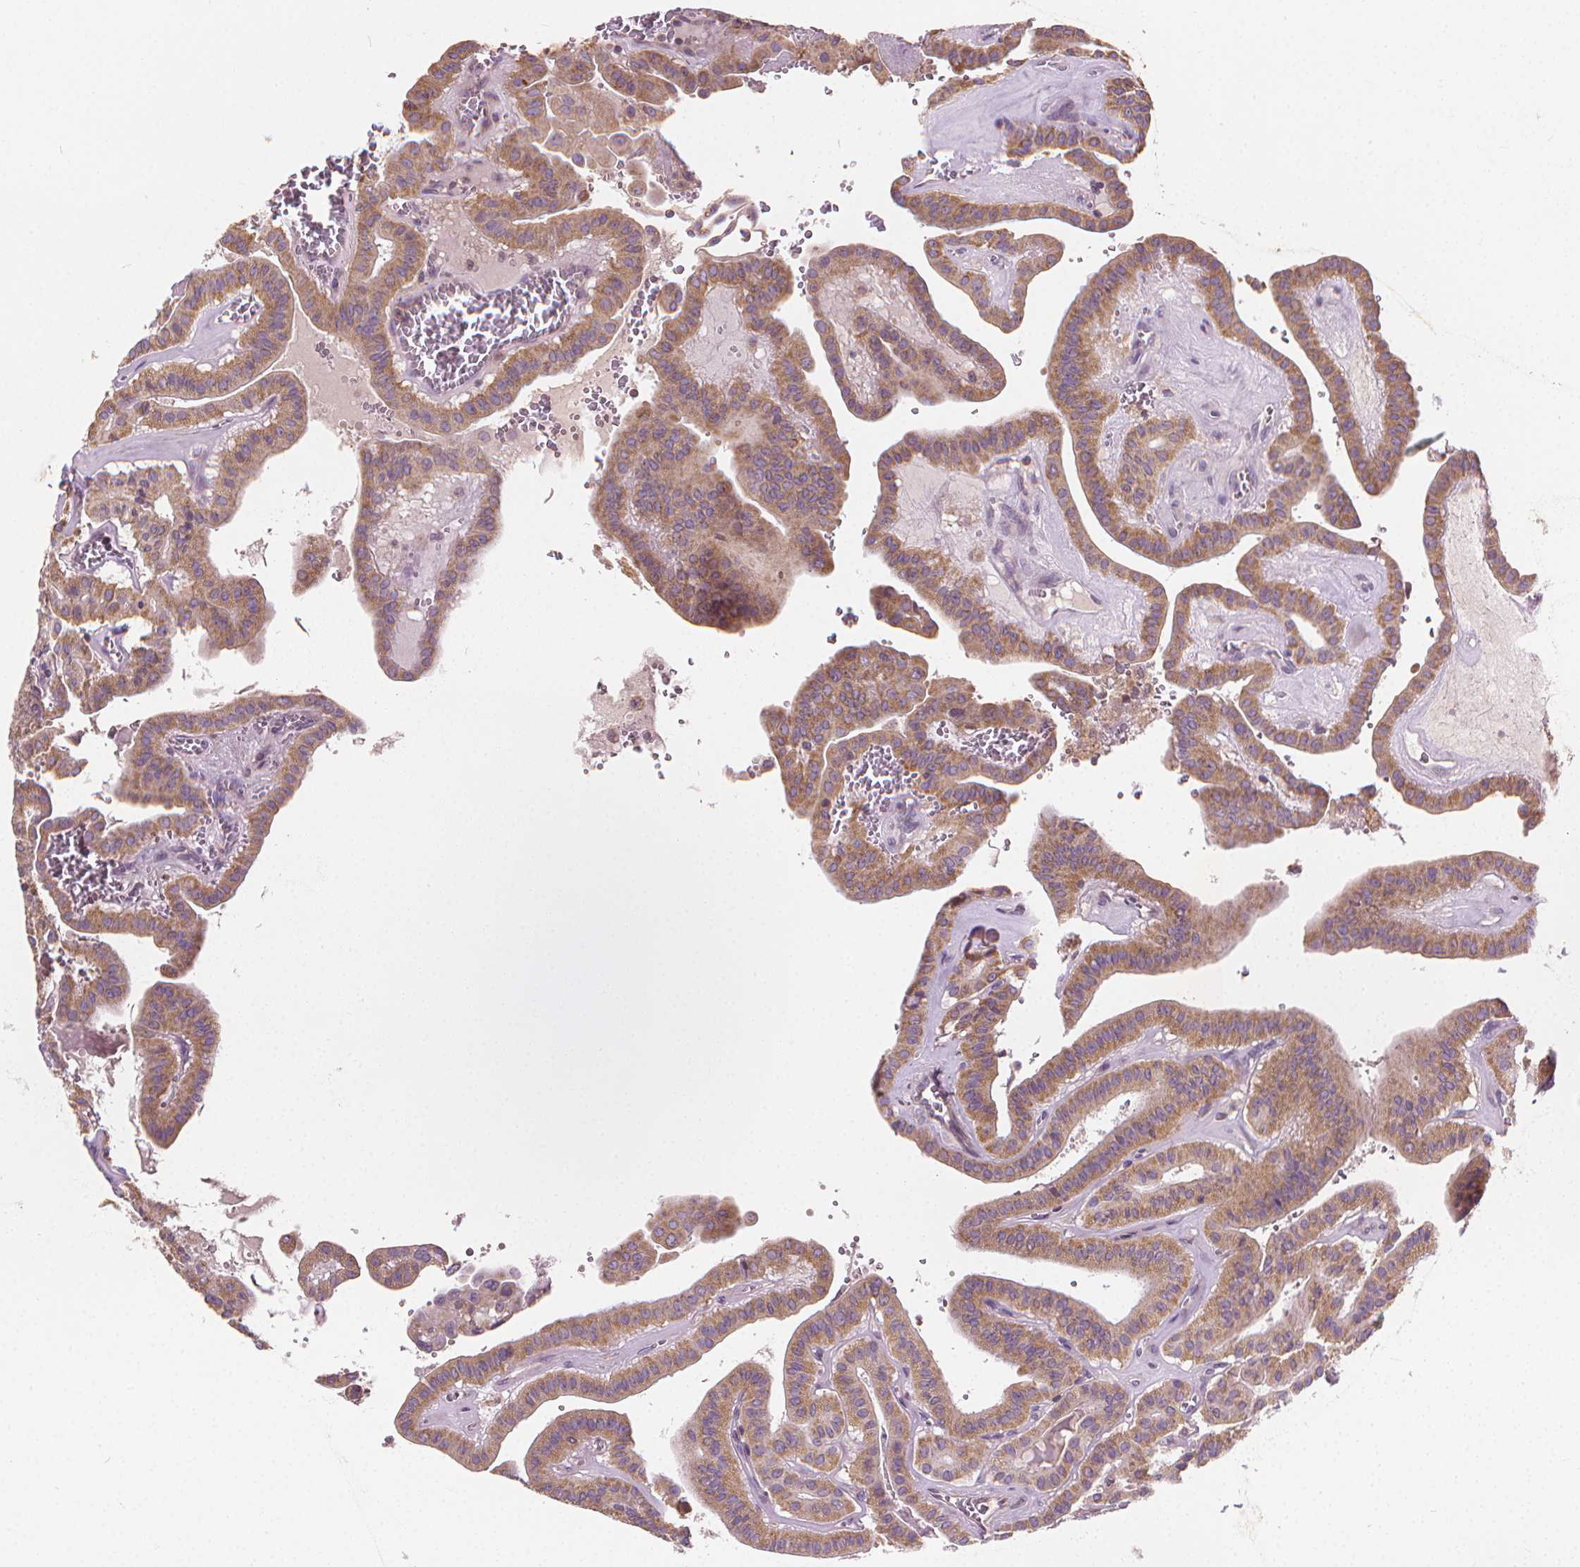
{"staining": {"intensity": "moderate", "quantity": ">75%", "location": "cytoplasmic/membranous"}, "tissue": "thyroid cancer", "cell_type": "Tumor cells", "image_type": "cancer", "snomed": [{"axis": "morphology", "description": "Papillary adenocarcinoma, NOS"}, {"axis": "topography", "description": "Thyroid gland"}], "caption": "IHC micrograph of human papillary adenocarcinoma (thyroid) stained for a protein (brown), which displays medium levels of moderate cytoplasmic/membranous staining in about >75% of tumor cells.", "gene": "RAB20", "patient": {"sex": "male", "age": 52}}